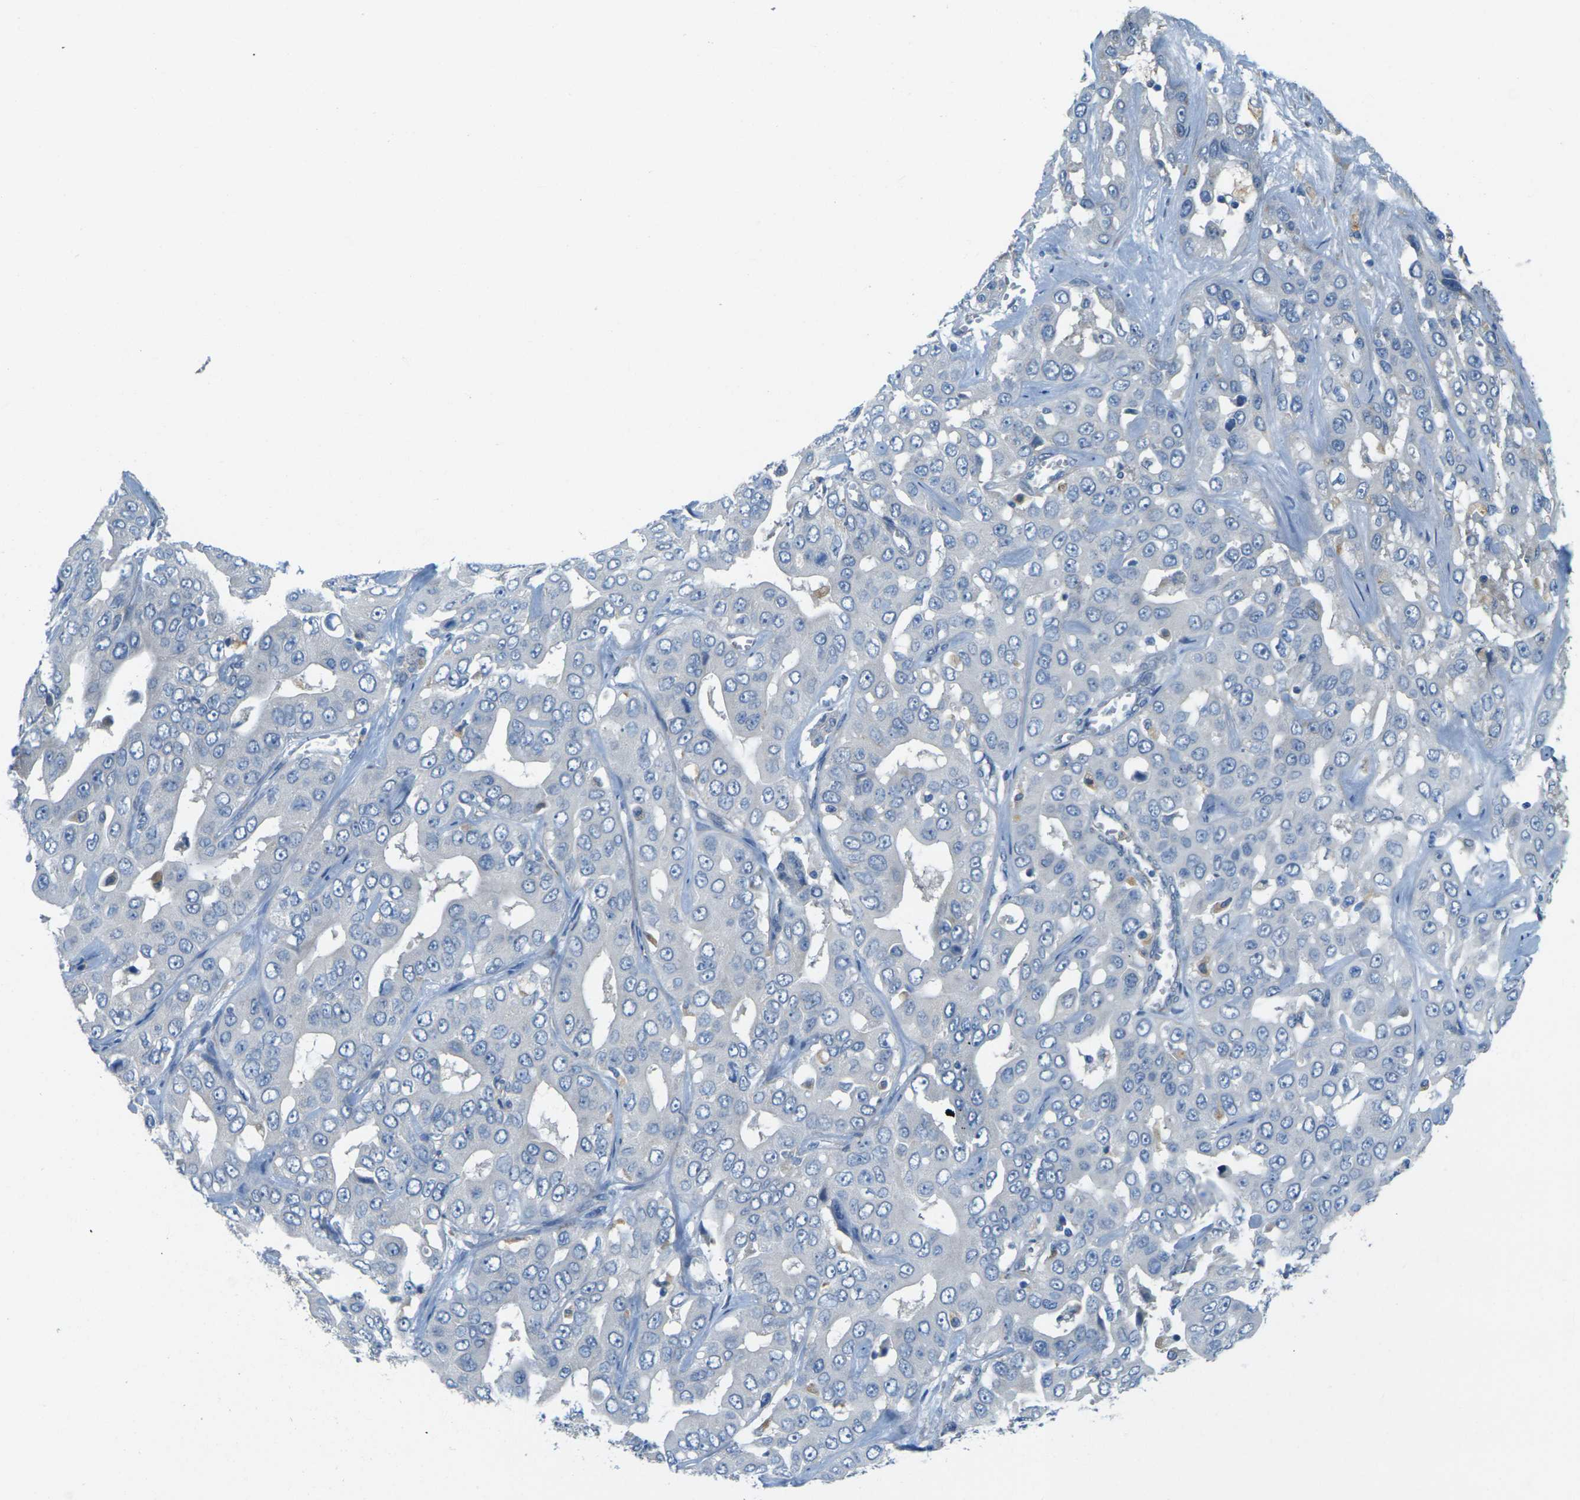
{"staining": {"intensity": "negative", "quantity": "none", "location": "none"}, "tissue": "liver cancer", "cell_type": "Tumor cells", "image_type": "cancer", "snomed": [{"axis": "morphology", "description": "Cholangiocarcinoma"}, {"axis": "topography", "description": "Liver"}], "caption": "DAB immunohistochemical staining of human liver cancer (cholangiocarcinoma) demonstrates no significant positivity in tumor cells.", "gene": "CYP2C8", "patient": {"sex": "female", "age": 52}}